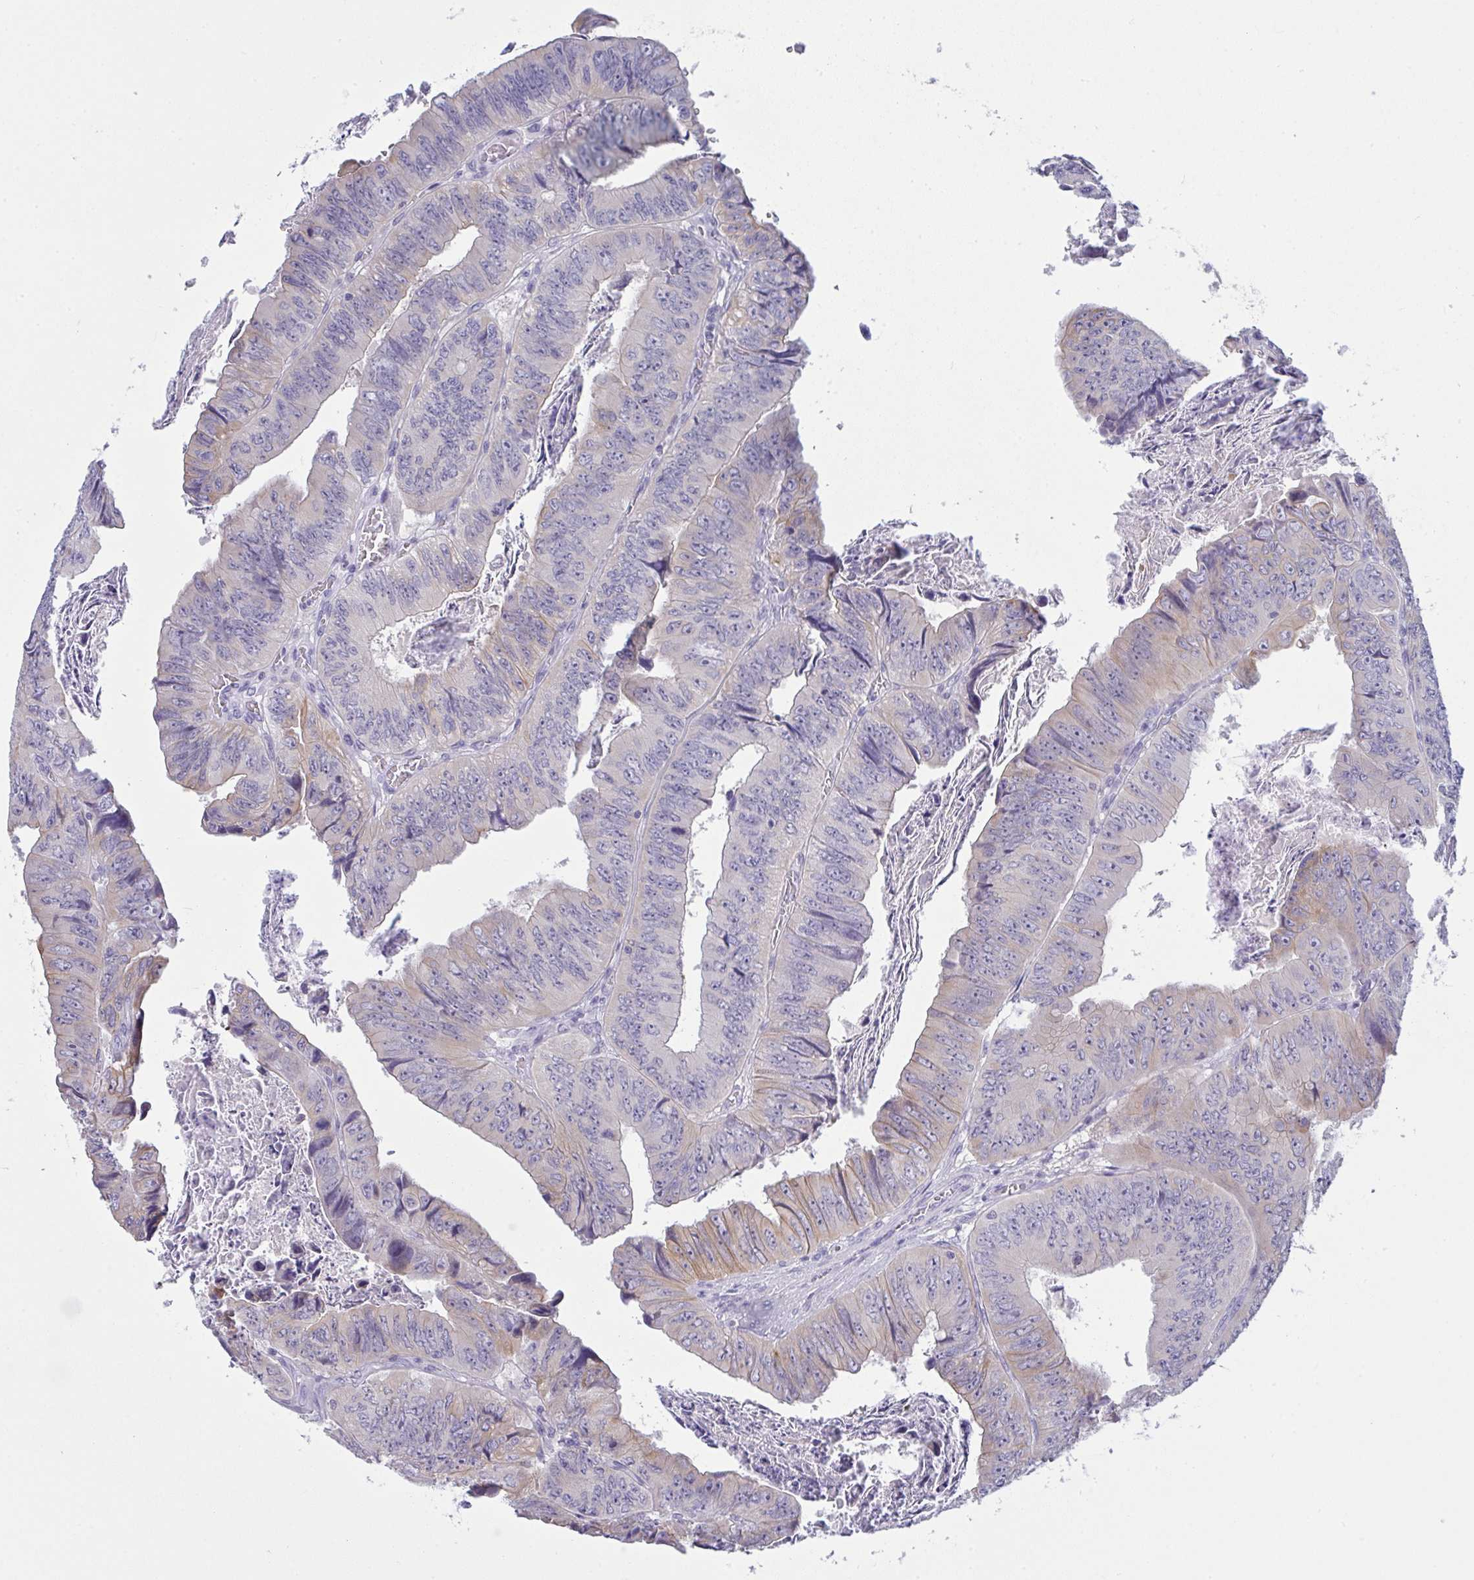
{"staining": {"intensity": "weak", "quantity": "<25%", "location": "cytoplasmic/membranous"}, "tissue": "colorectal cancer", "cell_type": "Tumor cells", "image_type": "cancer", "snomed": [{"axis": "morphology", "description": "Adenocarcinoma, NOS"}, {"axis": "topography", "description": "Colon"}], "caption": "Colorectal cancer (adenocarcinoma) stained for a protein using IHC reveals no staining tumor cells.", "gene": "TENT5D", "patient": {"sex": "female", "age": 84}}